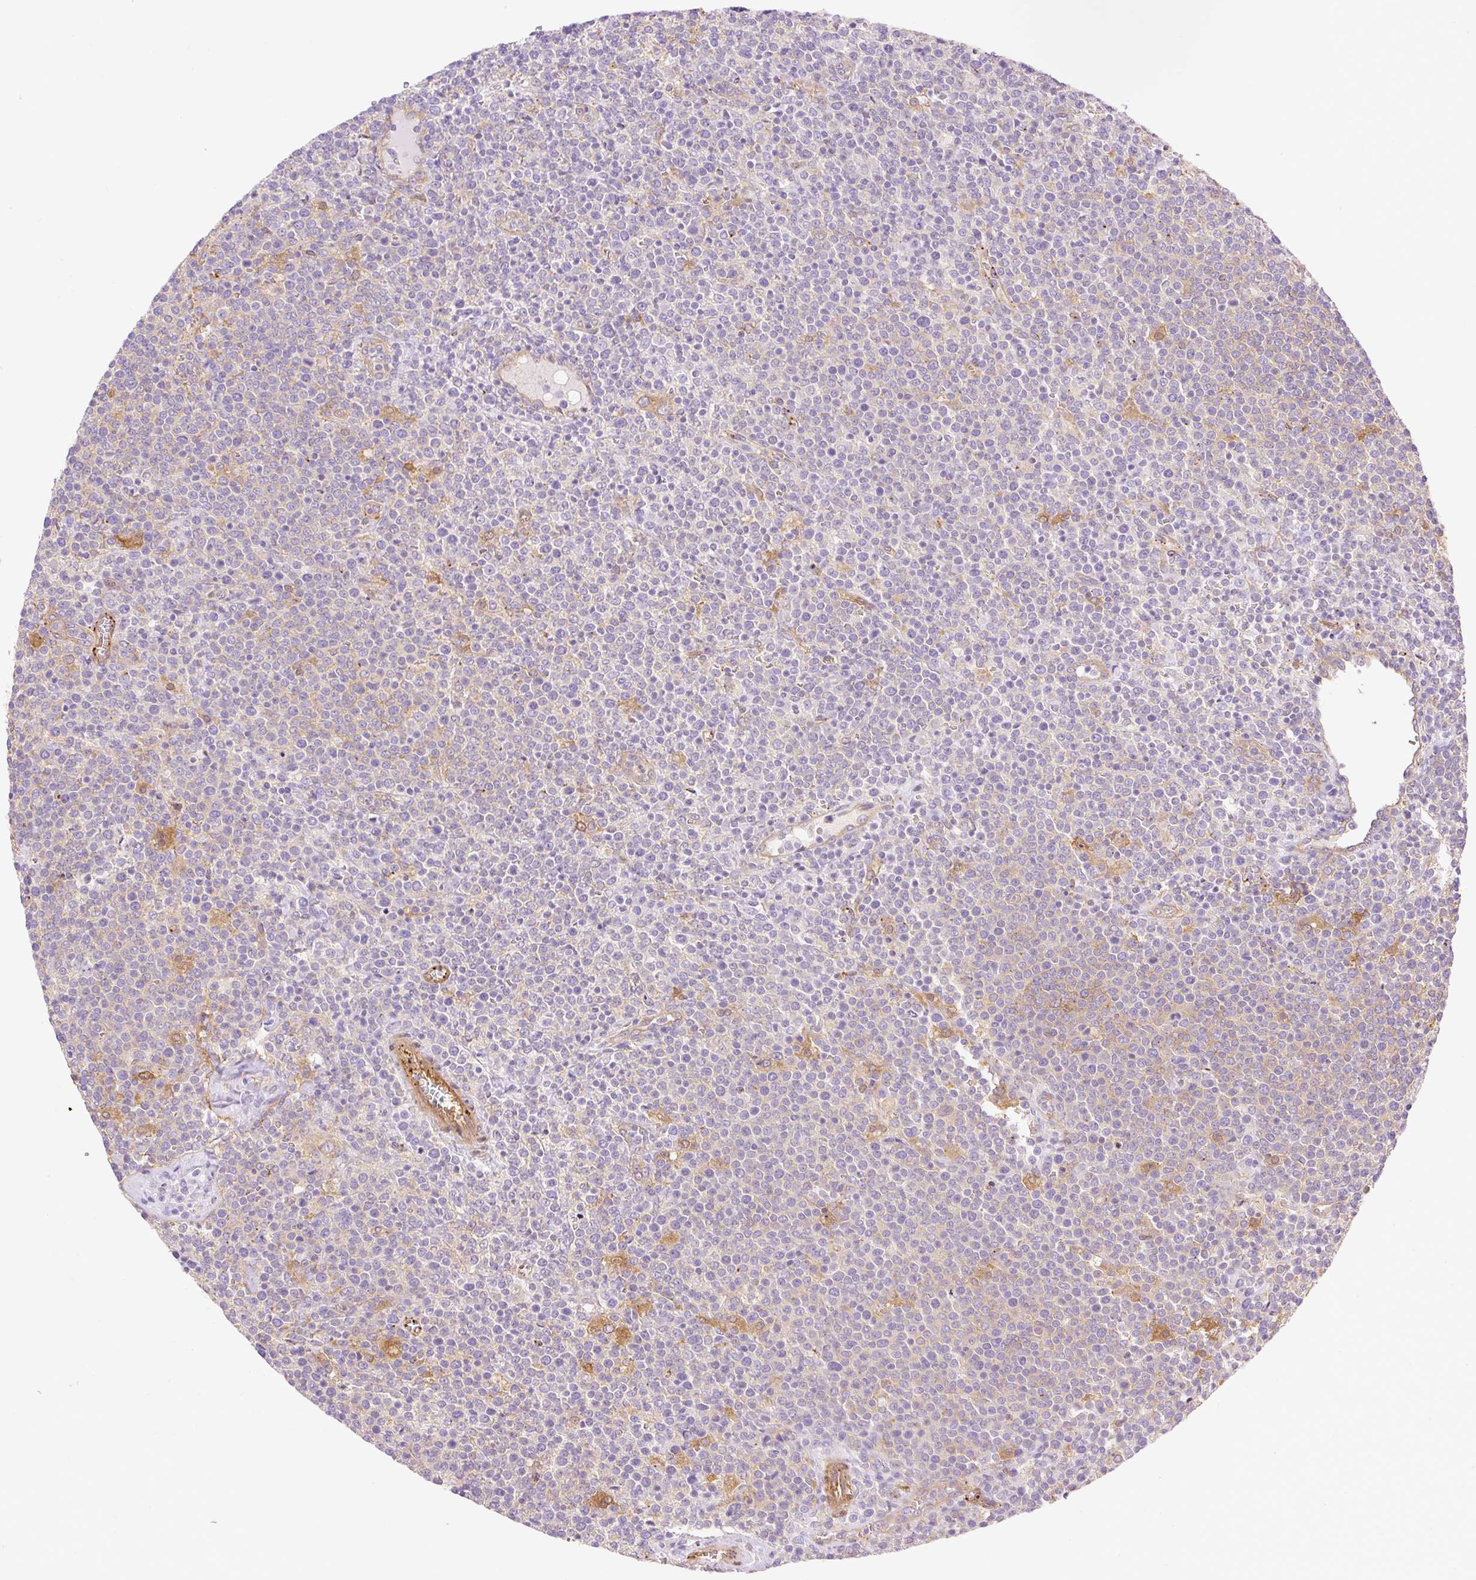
{"staining": {"intensity": "weak", "quantity": "25%-75%", "location": "cytoplasmic/membranous"}, "tissue": "lymphoma", "cell_type": "Tumor cells", "image_type": "cancer", "snomed": [{"axis": "morphology", "description": "Malignant lymphoma, non-Hodgkin's type, High grade"}, {"axis": "topography", "description": "Lymph node"}], "caption": "There is low levels of weak cytoplasmic/membranous expression in tumor cells of lymphoma, as demonstrated by immunohistochemical staining (brown color).", "gene": "EHD3", "patient": {"sex": "male", "age": 61}}